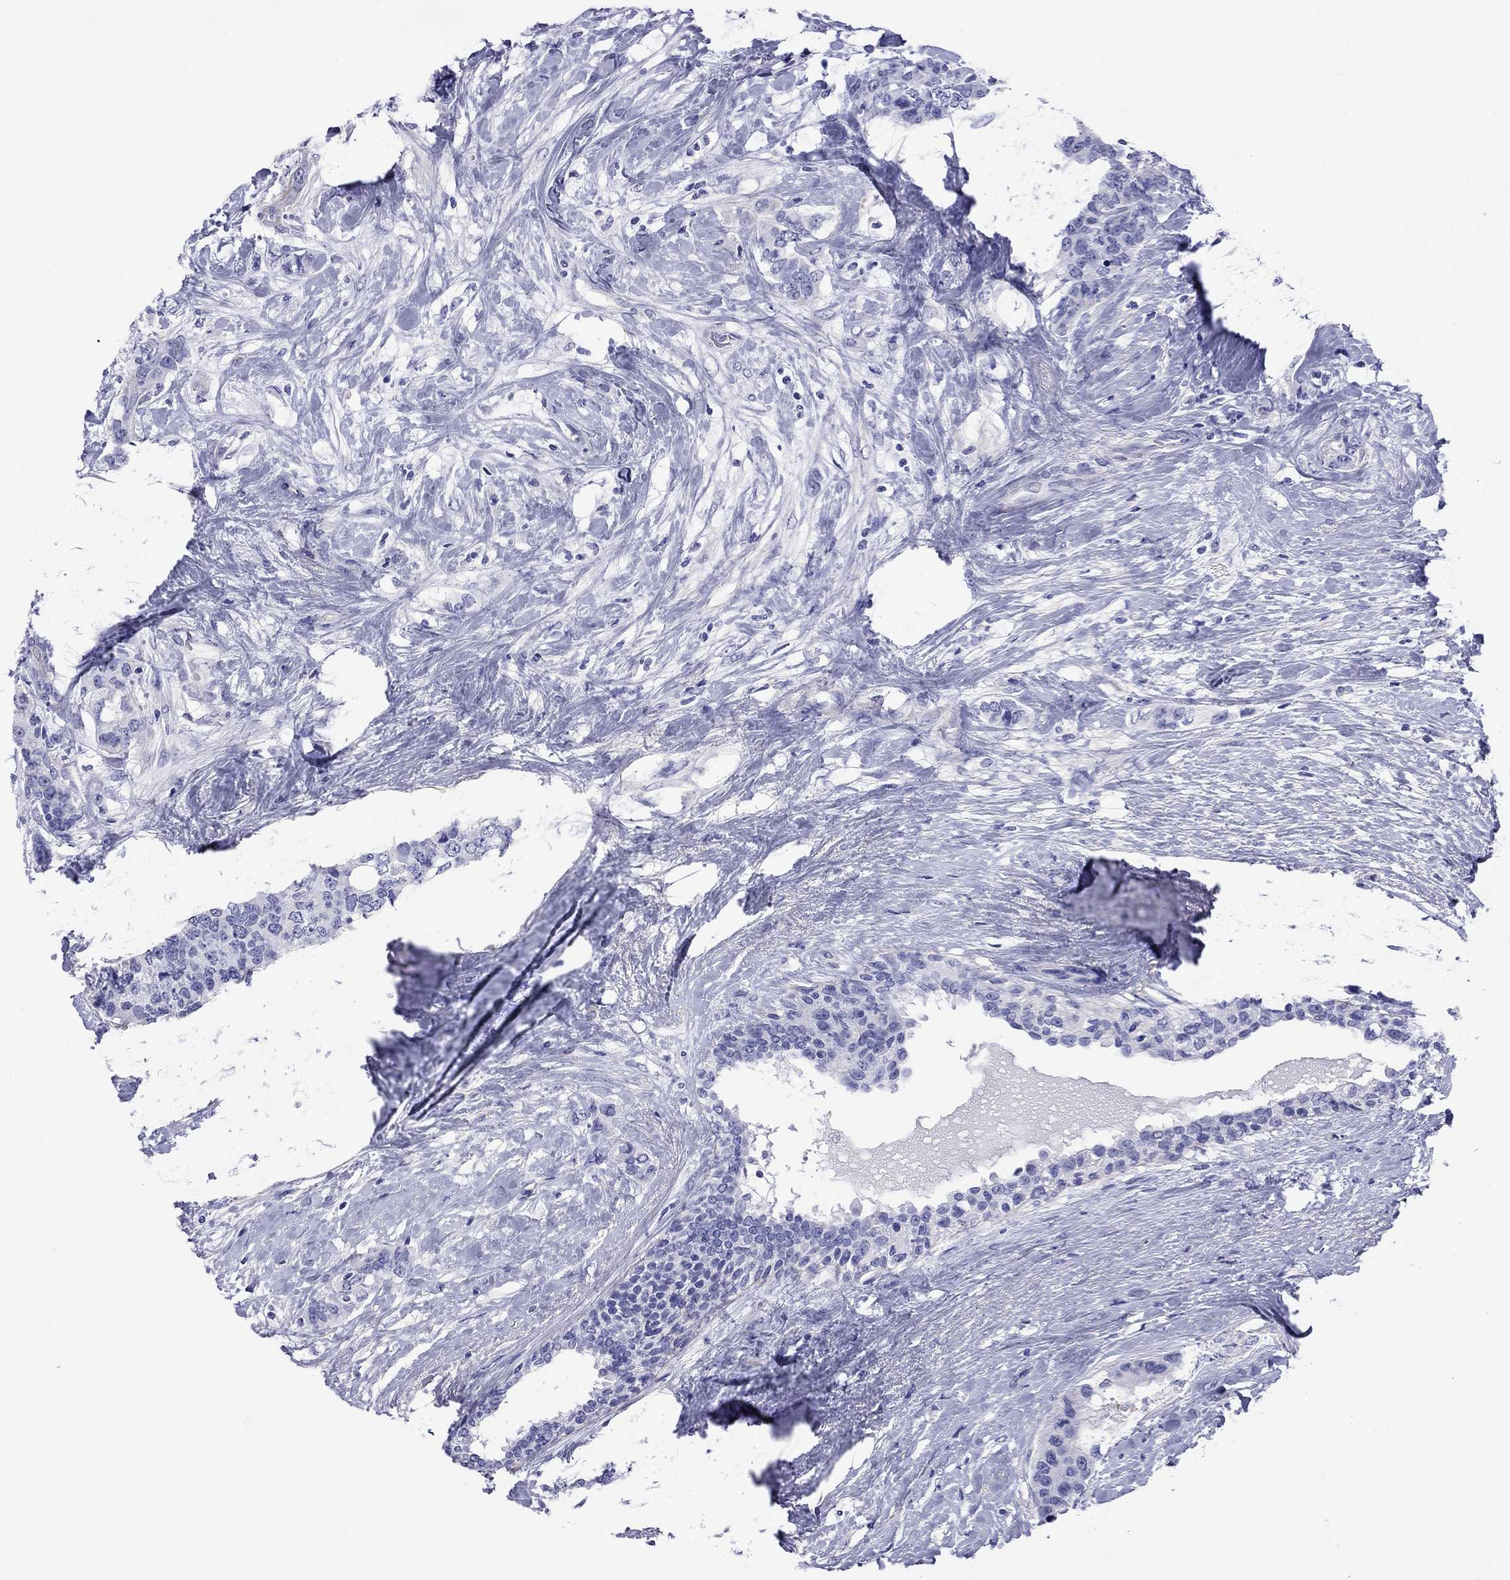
{"staining": {"intensity": "negative", "quantity": "none", "location": "none"}, "tissue": "breast cancer", "cell_type": "Tumor cells", "image_type": "cancer", "snomed": [{"axis": "morphology", "description": "Lobular carcinoma"}, {"axis": "topography", "description": "Breast"}], "caption": "Tumor cells show no significant protein expression in breast cancer. (Immunohistochemistry (ihc), brightfield microscopy, high magnification).", "gene": "KIAA2012", "patient": {"sex": "female", "age": 59}}